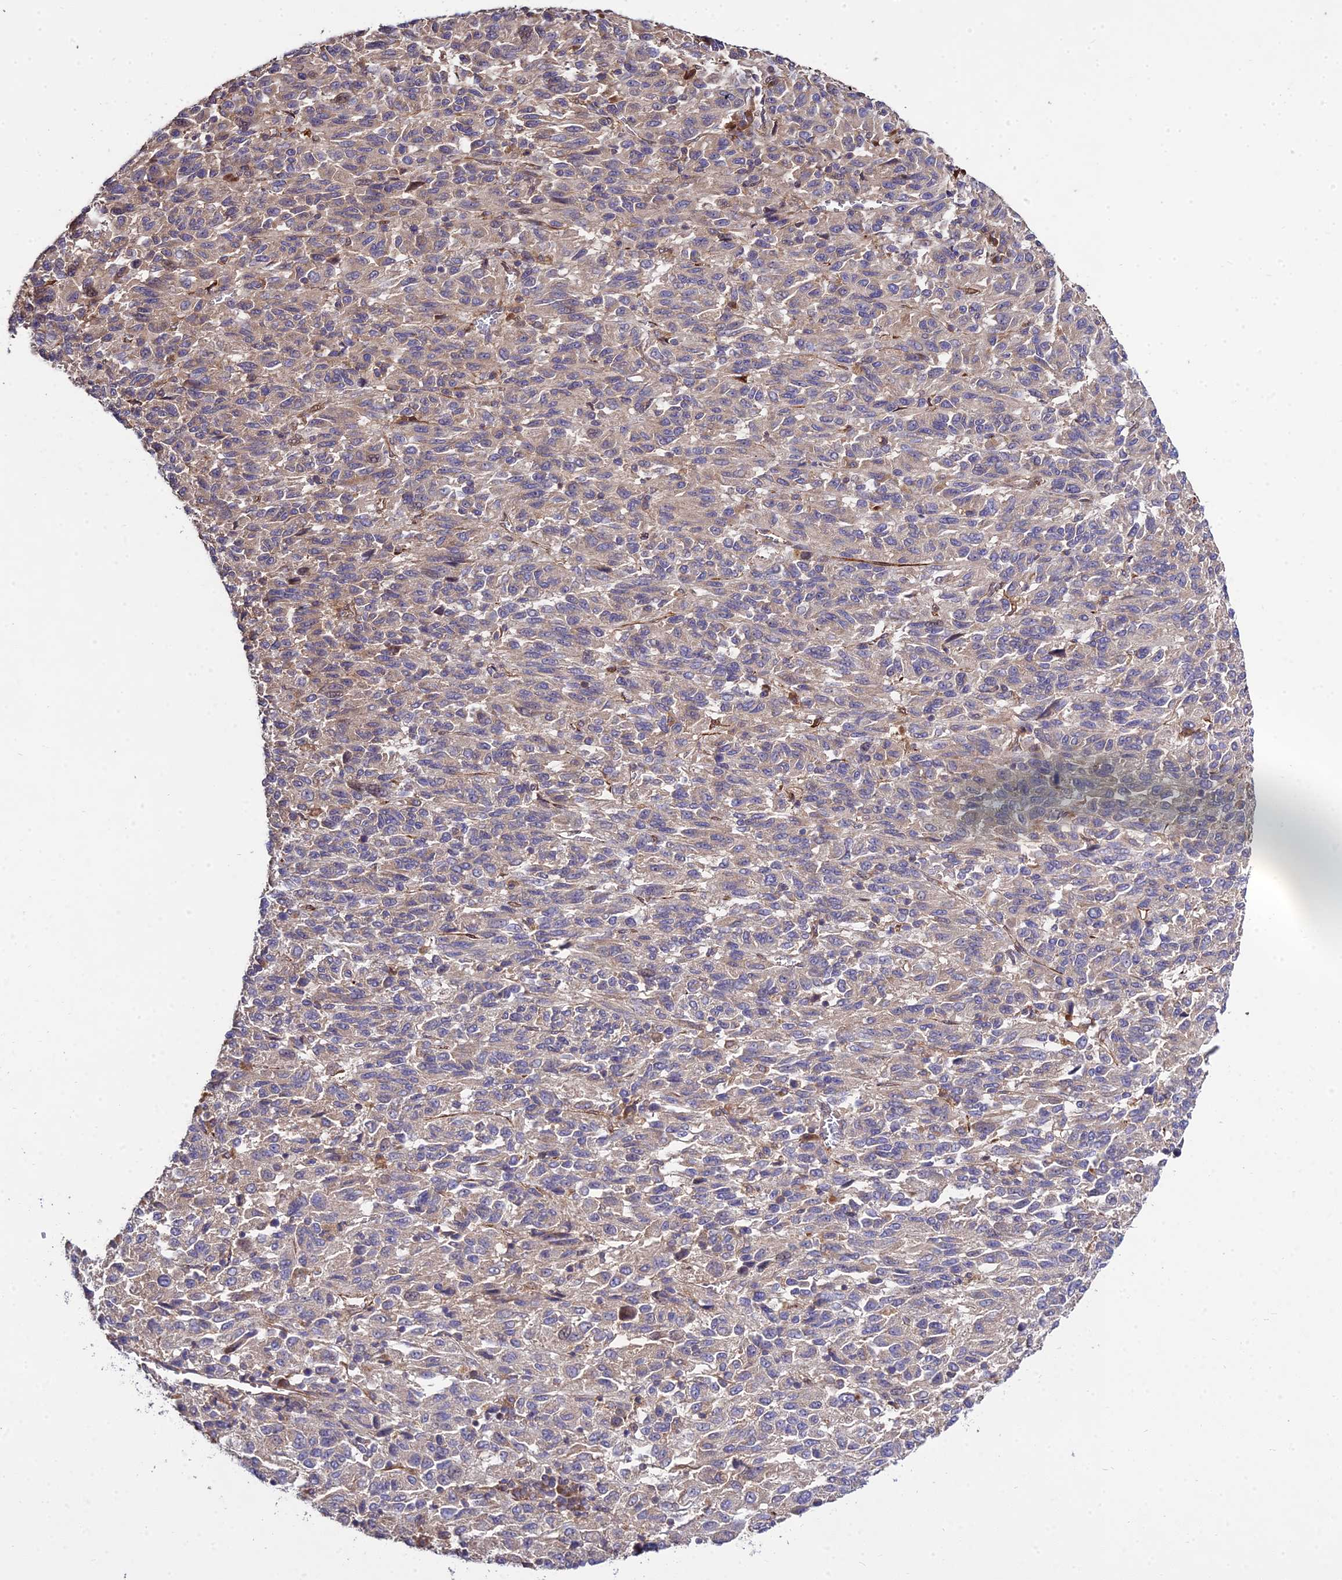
{"staining": {"intensity": "weak", "quantity": "25%-75%", "location": "cytoplasmic/membranous"}, "tissue": "melanoma", "cell_type": "Tumor cells", "image_type": "cancer", "snomed": [{"axis": "morphology", "description": "Malignant melanoma, Metastatic site"}, {"axis": "topography", "description": "Lung"}], "caption": "The photomicrograph displays immunohistochemical staining of melanoma. There is weak cytoplasmic/membranous positivity is present in approximately 25%-75% of tumor cells.", "gene": "GRTP1", "patient": {"sex": "male", "age": 64}}